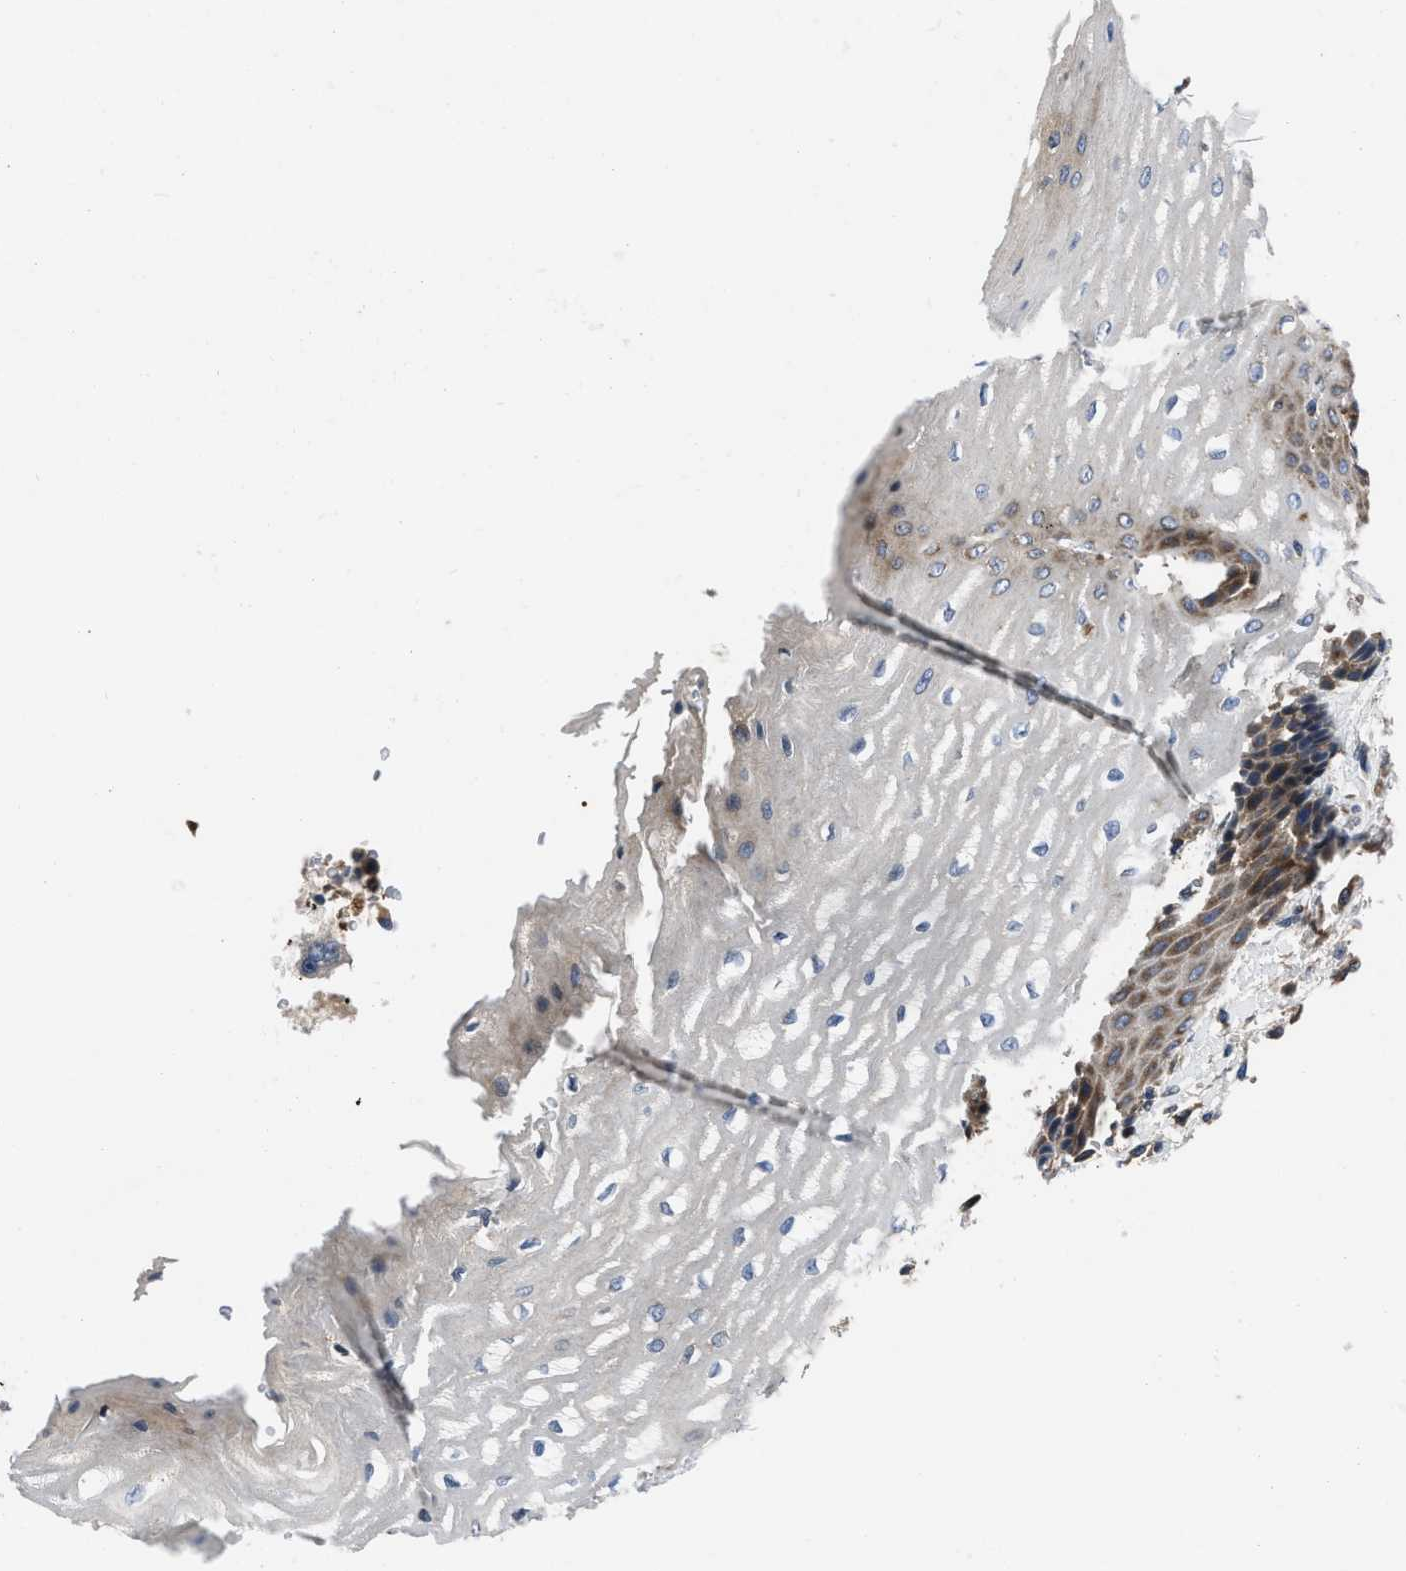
{"staining": {"intensity": "strong", "quantity": "25%-75%", "location": "cytoplasmic/membranous"}, "tissue": "esophagus", "cell_type": "Squamous epithelial cells", "image_type": "normal", "snomed": [{"axis": "morphology", "description": "Normal tissue, NOS"}, {"axis": "topography", "description": "Esophagus"}], "caption": "High-power microscopy captured an immunohistochemistry (IHC) image of benign esophagus, revealing strong cytoplasmic/membranous staining in approximately 25%-75% of squamous epithelial cells. Using DAB (3,3'-diaminobenzidine) (brown) and hematoxylin (blue) stains, captured at high magnification using brightfield microscopy.", "gene": "YARS1", "patient": {"sex": "male", "age": 54}}